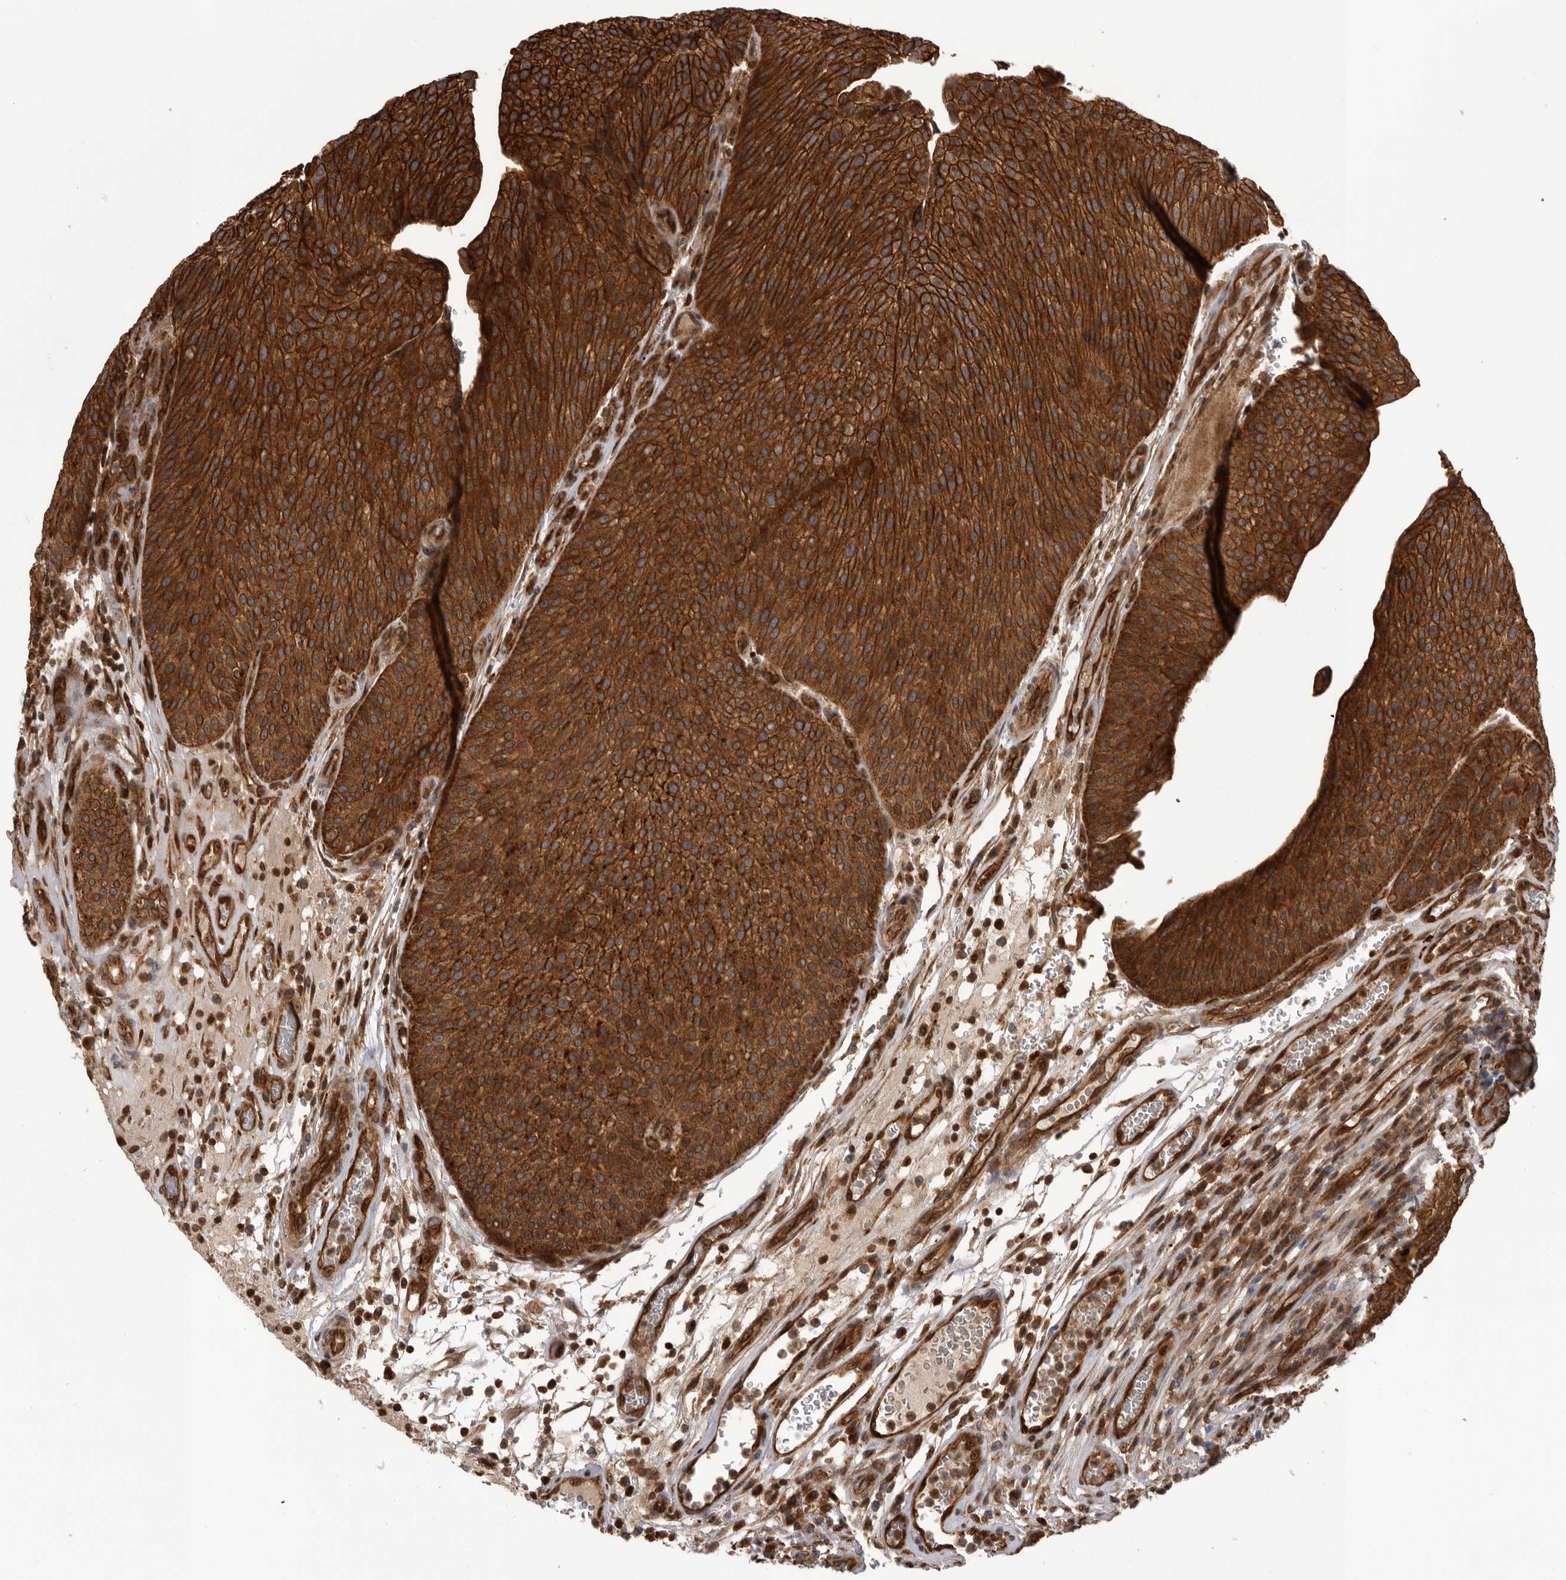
{"staining": {"intensity": "strong", "quantity": ">75%", "location": "cytoplasmic/membranous"}, "tissue": "urothelial cancer", "cell_type": "Tumor cells", "image_type": "cancer", "snomed": [{"axis": "morphology", "description": "Normal tissue, NOS"}, {"axis": "morphology", "description": "Urothelial carcinoma, Low grade"}, {"axis": "topography", "description": "Smooth muscle"}, {"axis": "topography", "description": "Urinary bladder"}], "caption": "High-magnification brightfield microscopy of urothelial cancer stained with DAB (3,3'-diaminobenzidine) (brown) and counterstained with hematoxylin (blue). tumor cells exhibit strong cytoplasmic/membranous expression is seen in approximately>75% of cells. The protein is stained brown, and the nuclei are stained in blue (DAB IHC with brightfield microscopy, high magnification).", "gene": "DHDDS", "patient": {"sex": "male", "age": 60}}